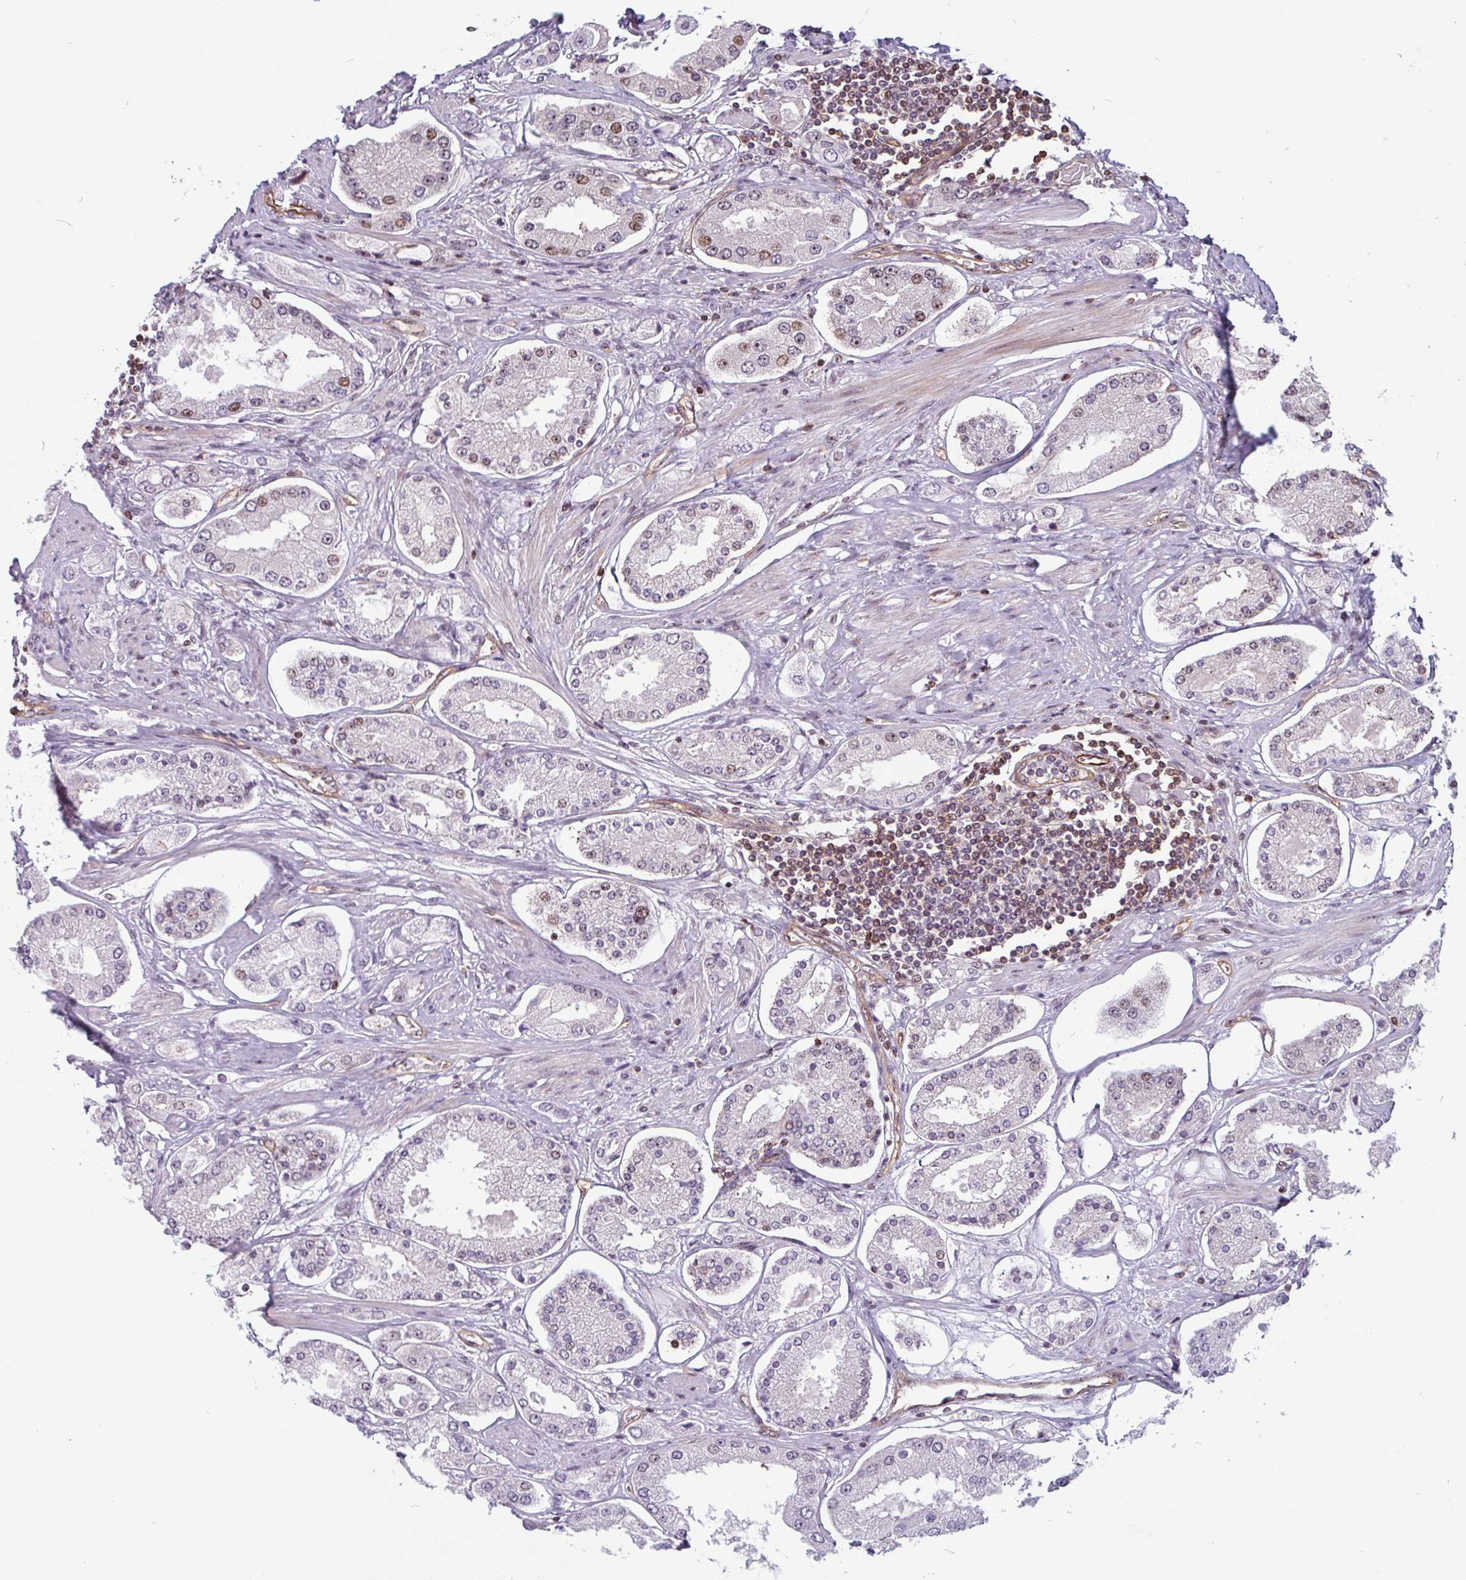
{"staining": {"intensity": "moderate", "quantity": "<25%", "location": "nuclear"}, "tissue": "prostate cancer", "cell_type": "Tumor cells", "image_type": "cancer", "snomed": [{"axis": "morphology", "description": "Adenocarcinoma, High grade"}, {"axis": "topography", "description": "Prostate"}], "caption": "High-grade adenocarcinoma (prostate) stained with DAB (3,3'-diaminobenzidine) immunohistochemistry (IHC) exhibits low levels of moderate nuclear staining in approximately <25% of tumor cells. The staining was performed using DAB, with brown indicating positive protein expression. Nuclei are stained blue with hematoxylin.", "gene": "ZNF689", "patient": {"sex": "male", "age": 69}}